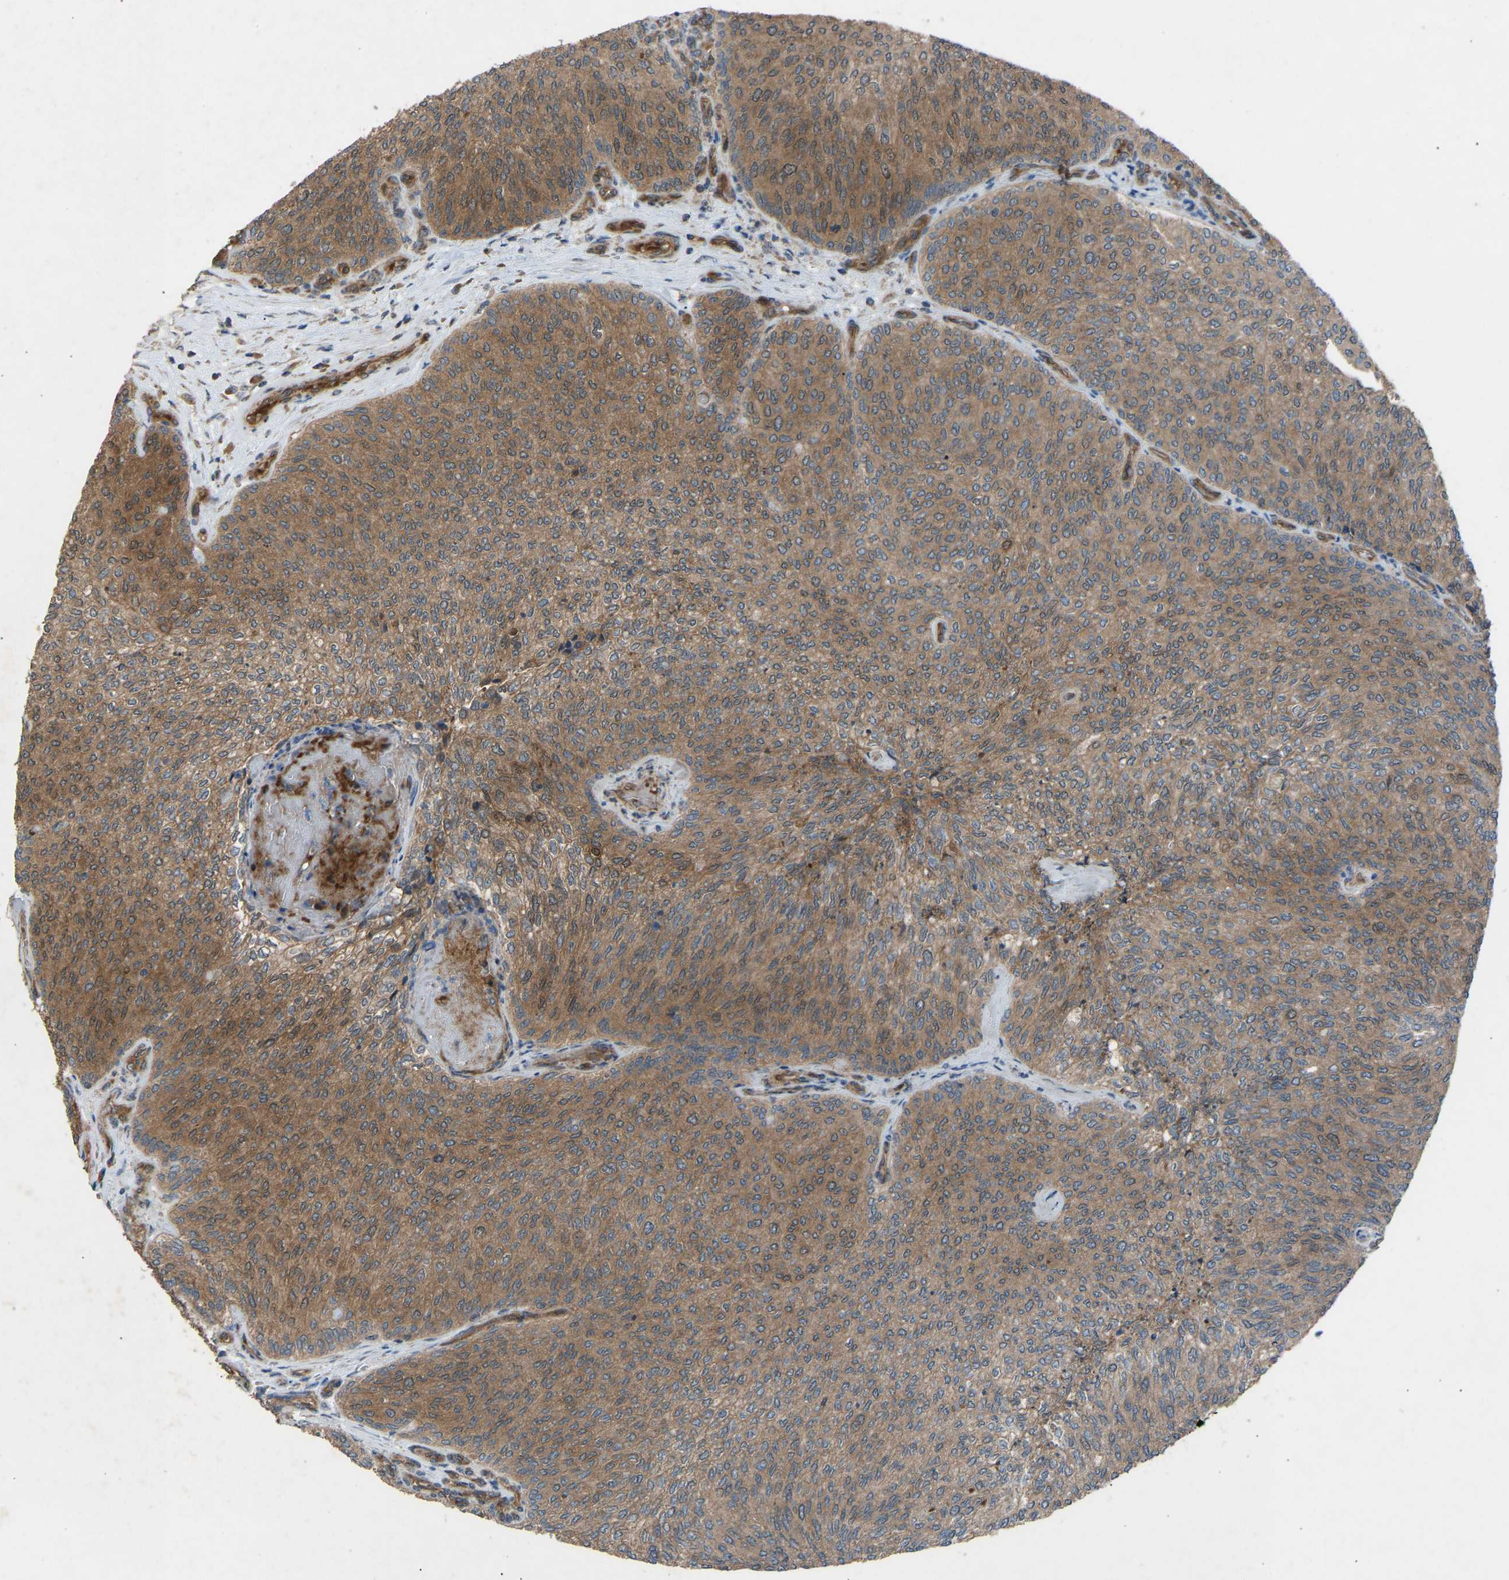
{"staining": {"intensity": "moderate", "quantity": ">75%", "location": "cytoplasmic/membranous"}, "tissue": "urothelial cancer", "cell_type": "Tumor cells", "image_type": "cancer", "snomed": [{"axis": "morphology", "description": "Urothelial carcinoma, Low grade"}, {"axis": "topography", "description": "Urinary bladder"}], "caption": "Protein analysis of low-grade urothelial carcinoma tissue reveals moderate cytoplasmic/membranous expression in approximately >75% of tumor cells.", "gene": "GAS2L1", "patient": {"sex": "female", "age": 79}}